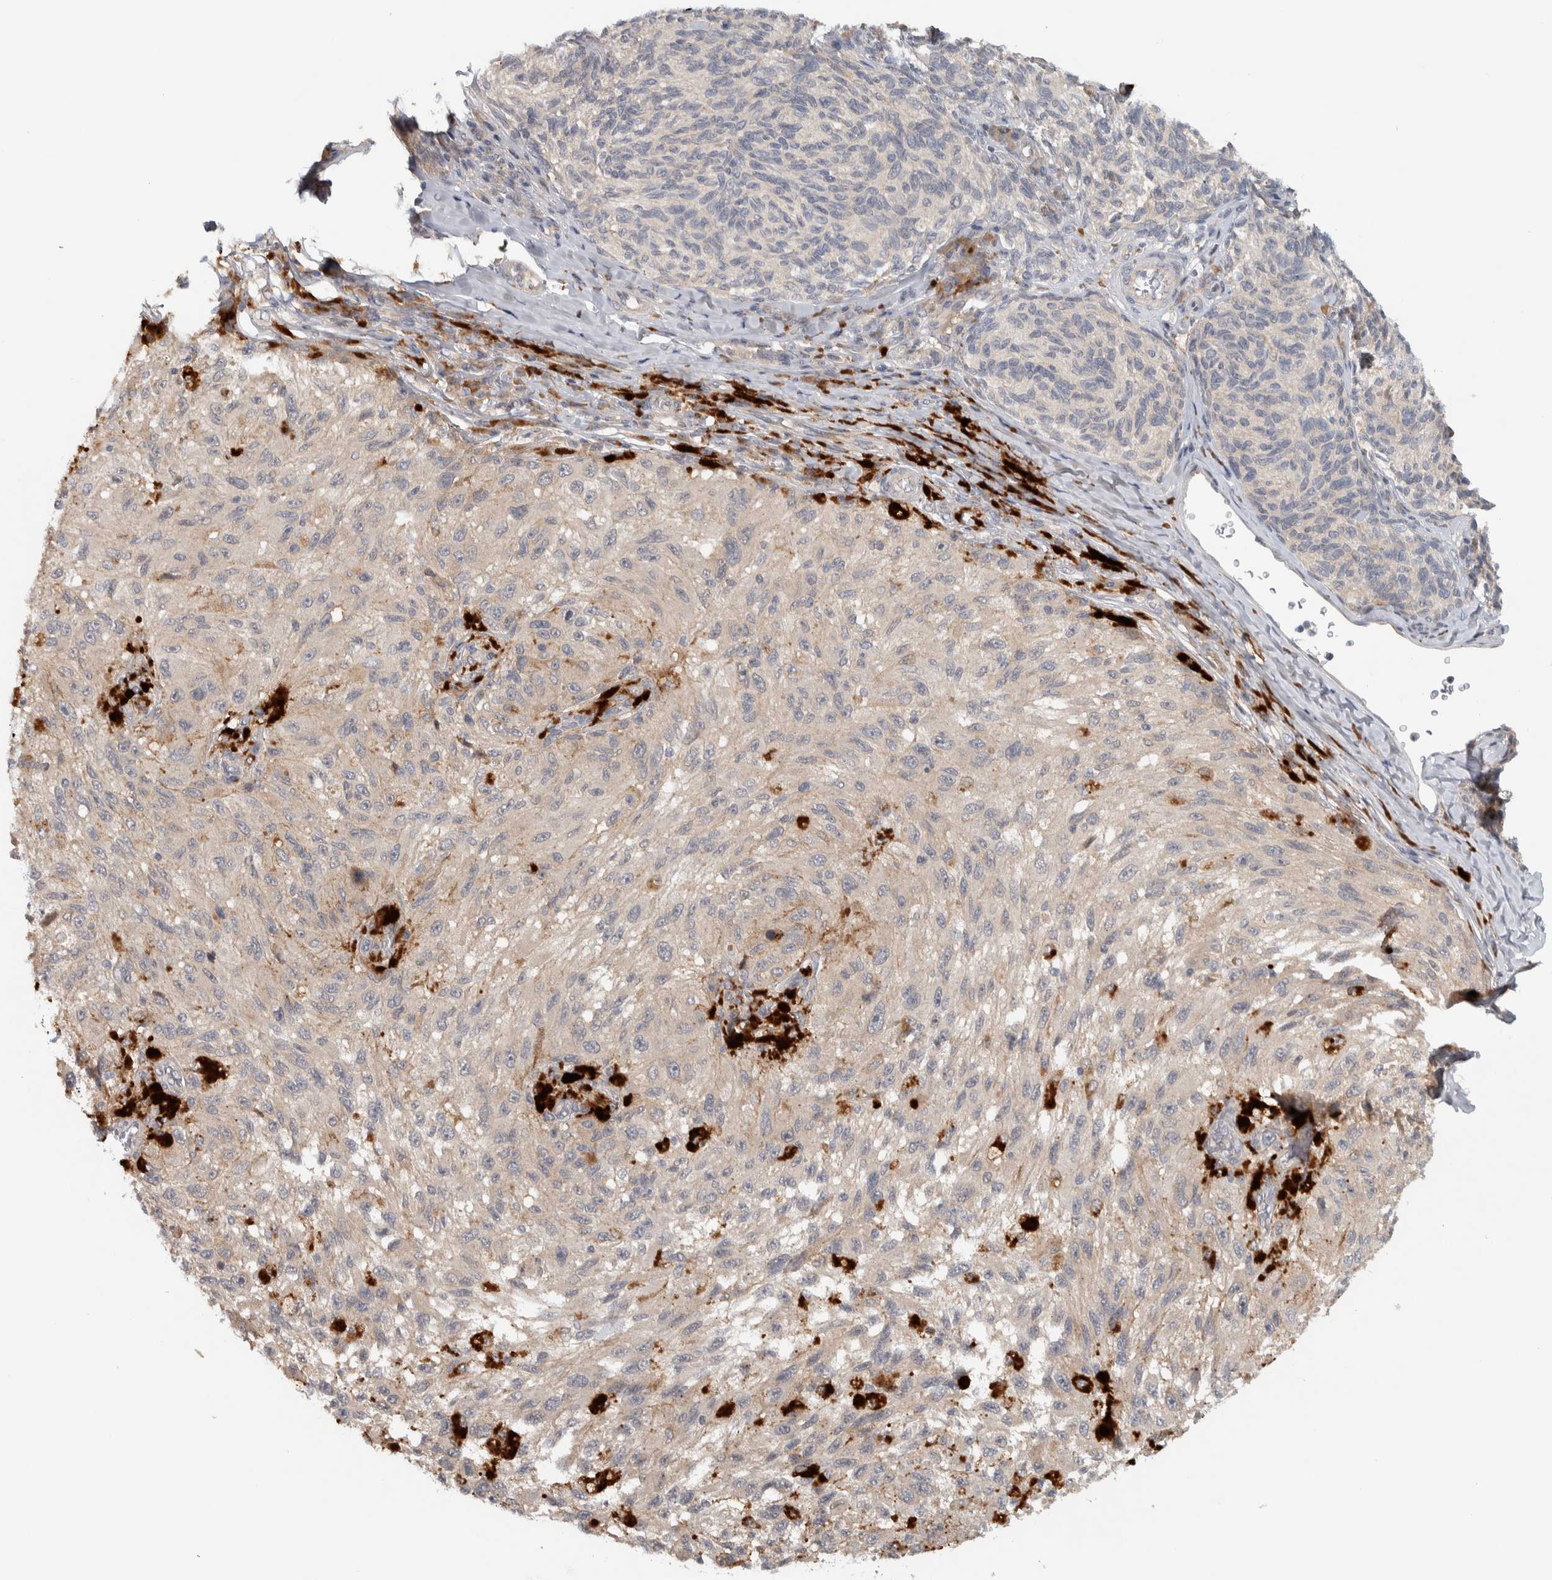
{"staining": {"intensity": "negative", "quantity": "none", "location": "none"}, "tissue": "melanoma", "cell_type": "Tumor cells", "image_type": "cancer", "snomed": [{"axis": "morphology", "description": "Malignant melanoma, NOS"}, {"axis": "topography", "description": "Skin"}], "caption": "DAB immunohistochemical staining of malignant melanoma shows no significant expression in tumor cells.", "gene": "ADPRM", "patient": {"sex": "female", "age": 73}}